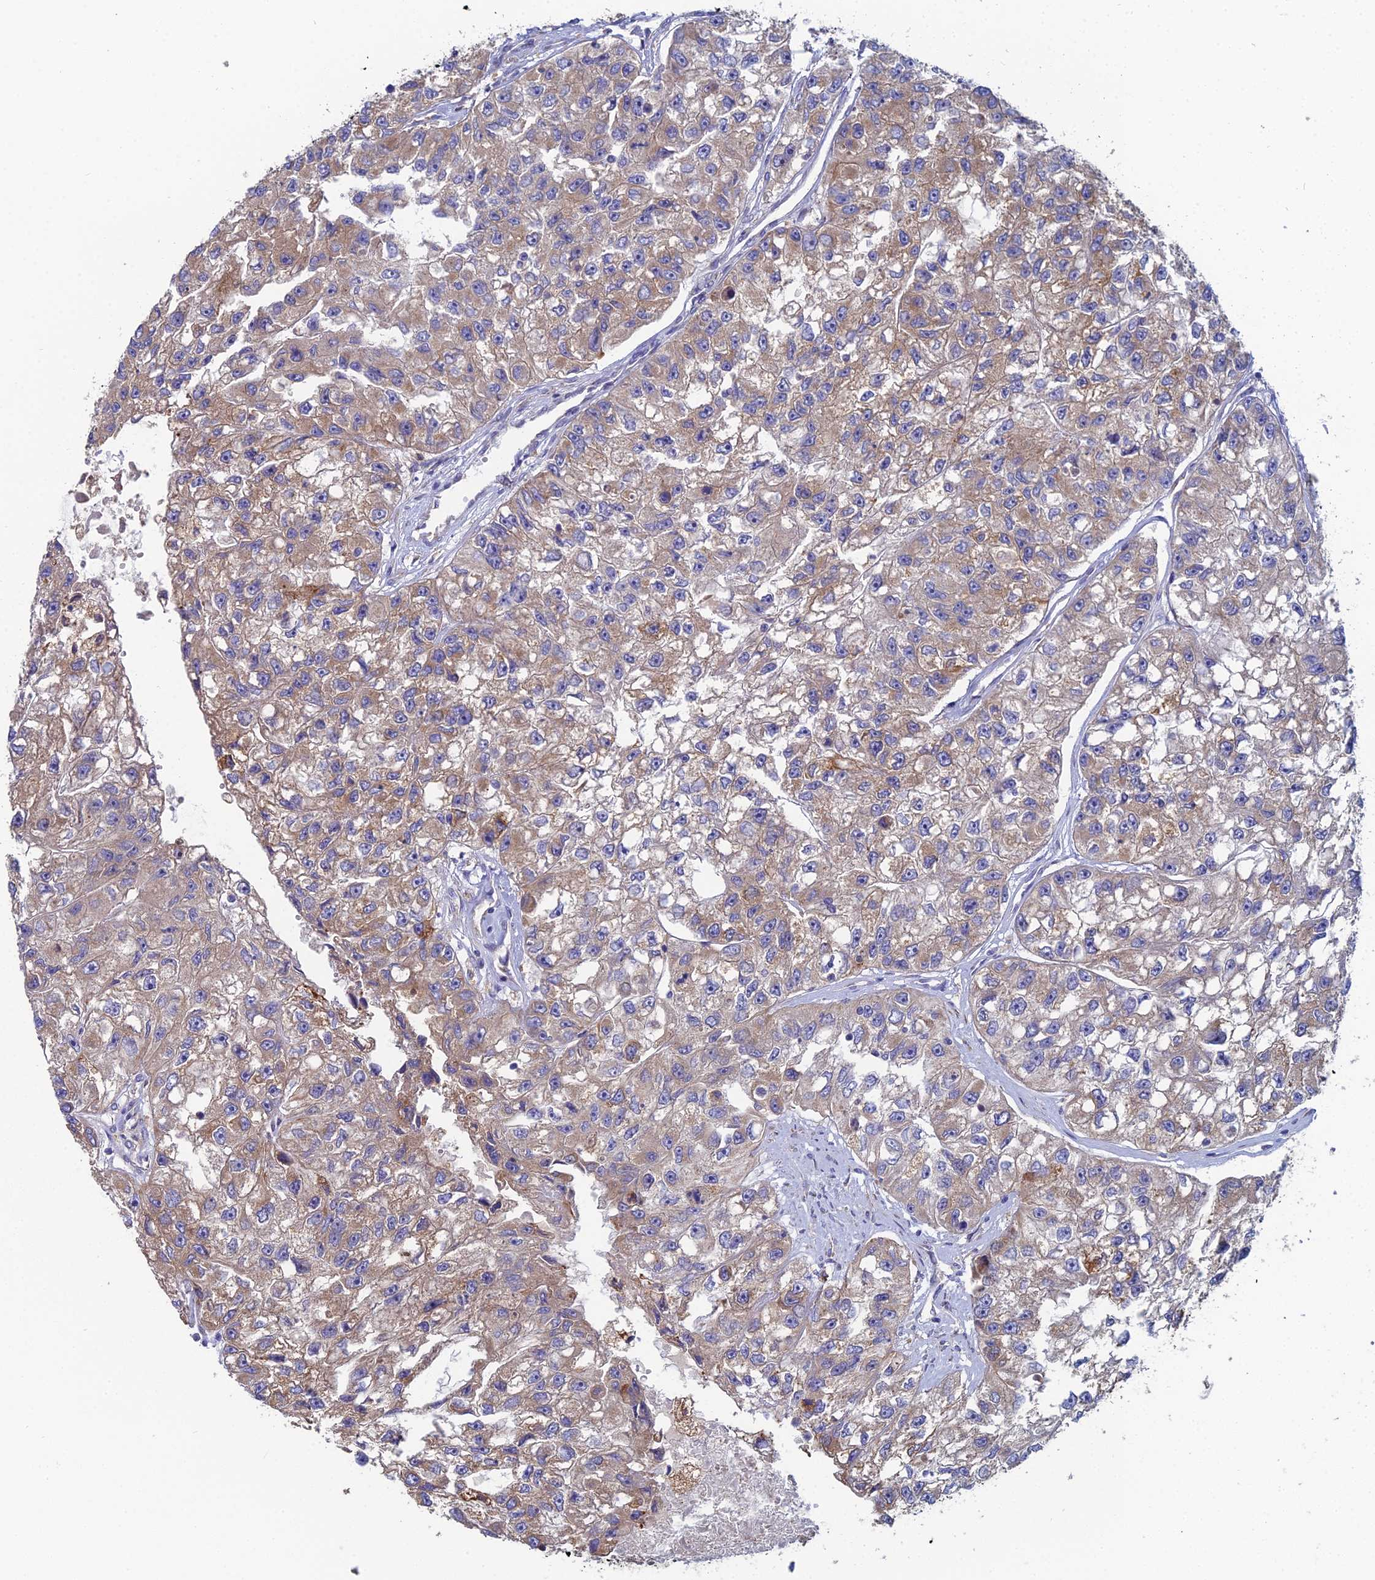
{"staining": {"intensity": "weak", "quantity": ">75%", "location": "cytoplasmic/membranous"}, "tissue": "renal cancer", "cell_type": "Tumor cells", "image_type": "cancer", "snomed": [{"axis": "morphology", "description": "Adenocarcinoma, NOS"}, {"axis": "topography", "description": "Kidney"}], "caption": "Adenocarcinoma (renal) stained with a protein marker exhibits weak staining in tumor cells.", "gene": "CLCN3", "patient": {"sex": "male", "age": 63}}